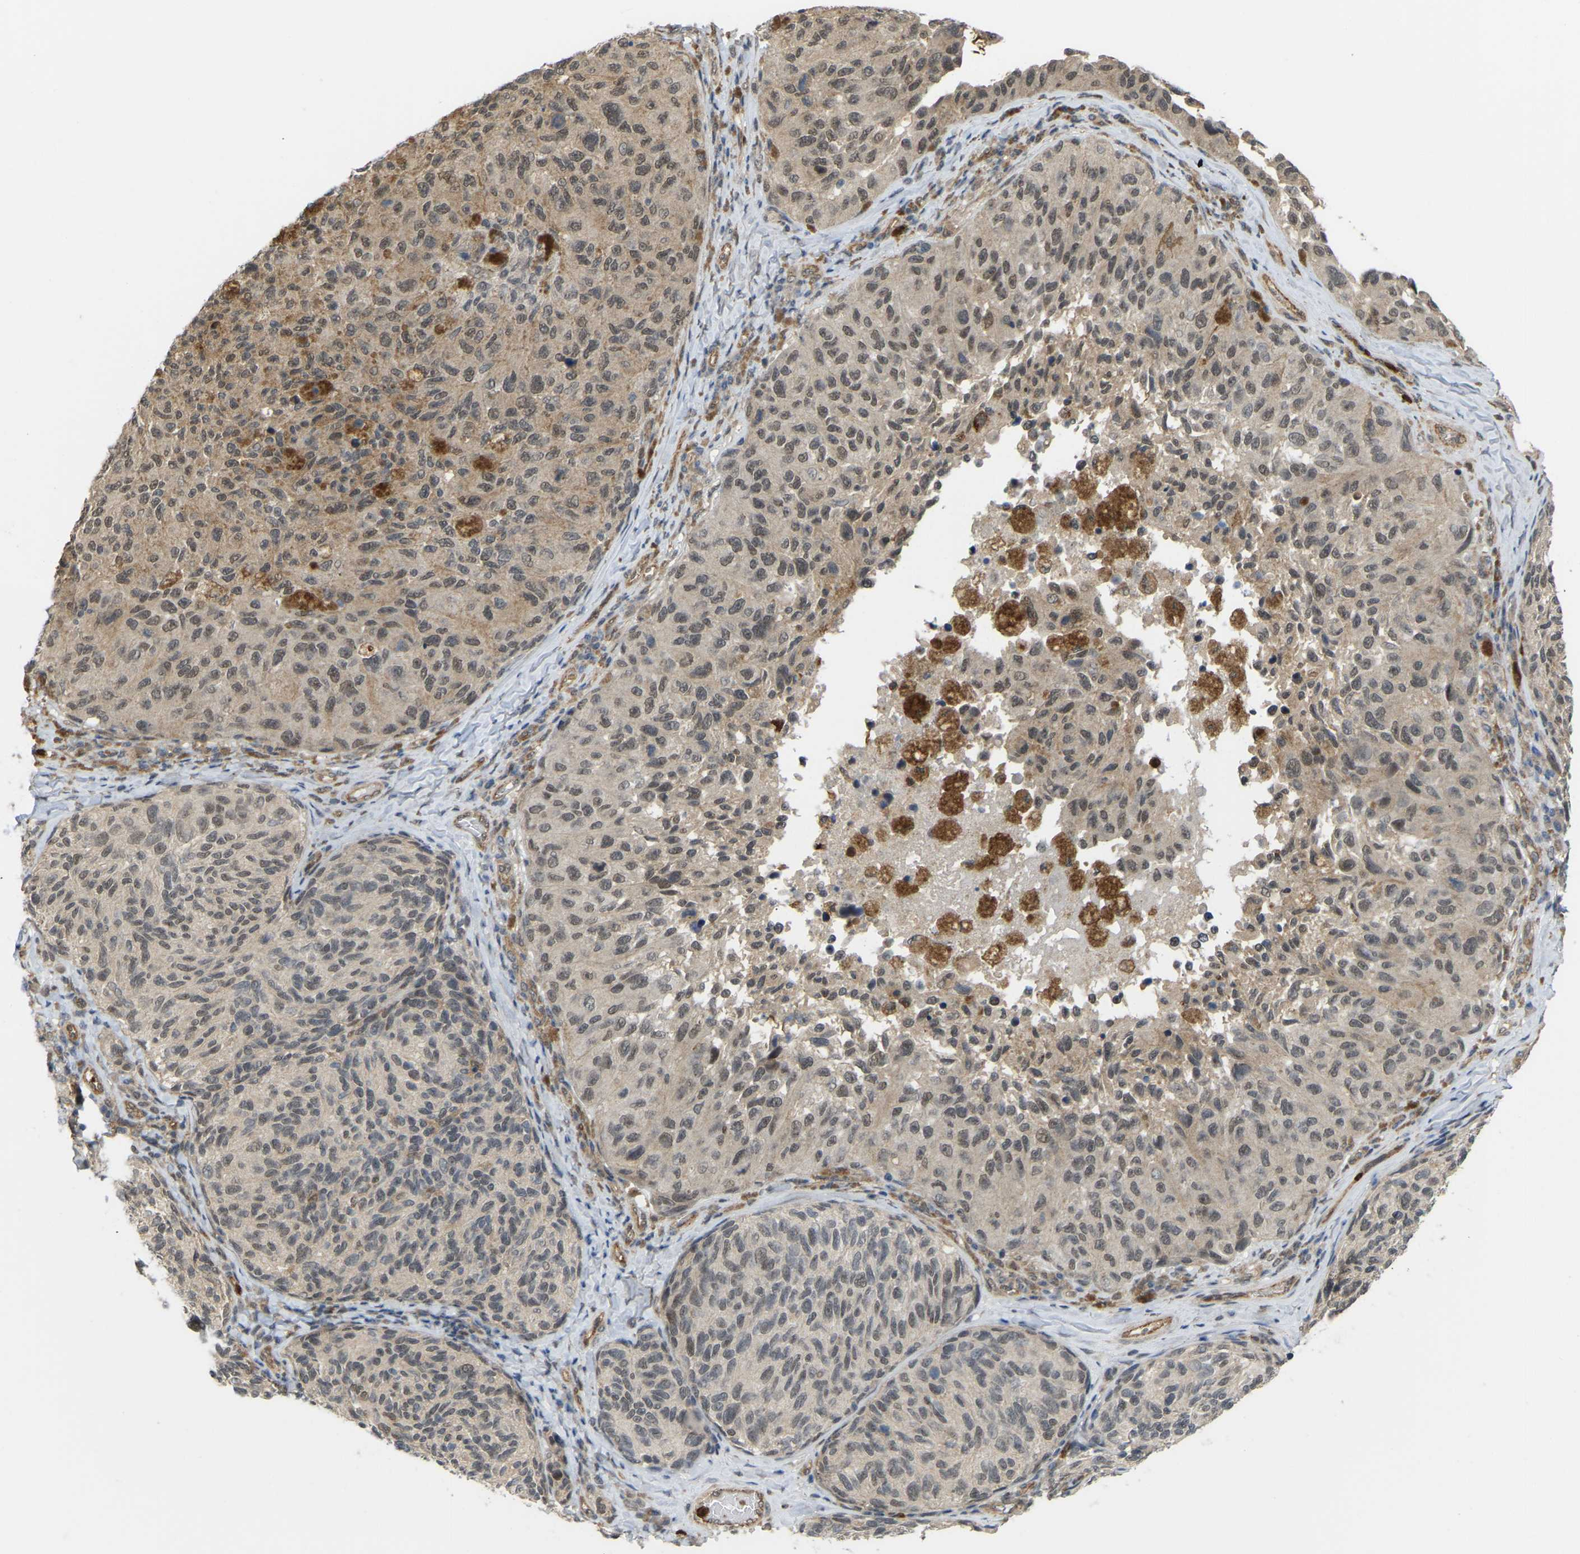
{"staining": {"intensity": "moderate", "quantity": ">75%", "location": "nuclear"}, "tissue": "melanoma", "cell_type": "Tumor cells", "image_type": "cancer", "snomed": [{"axis": "morphology", "description": "Malignant melanoma, NOS"}, {"axis": "topography", "description": "Skin"}], "caption": "Immunohistochemical staining of melanoma reveals medium levels of moderate nuclear protein expression in approximately >75% of tumor cells.", "gene": "SERPINB5", "patient": {"sex": "female", "age": 73}}